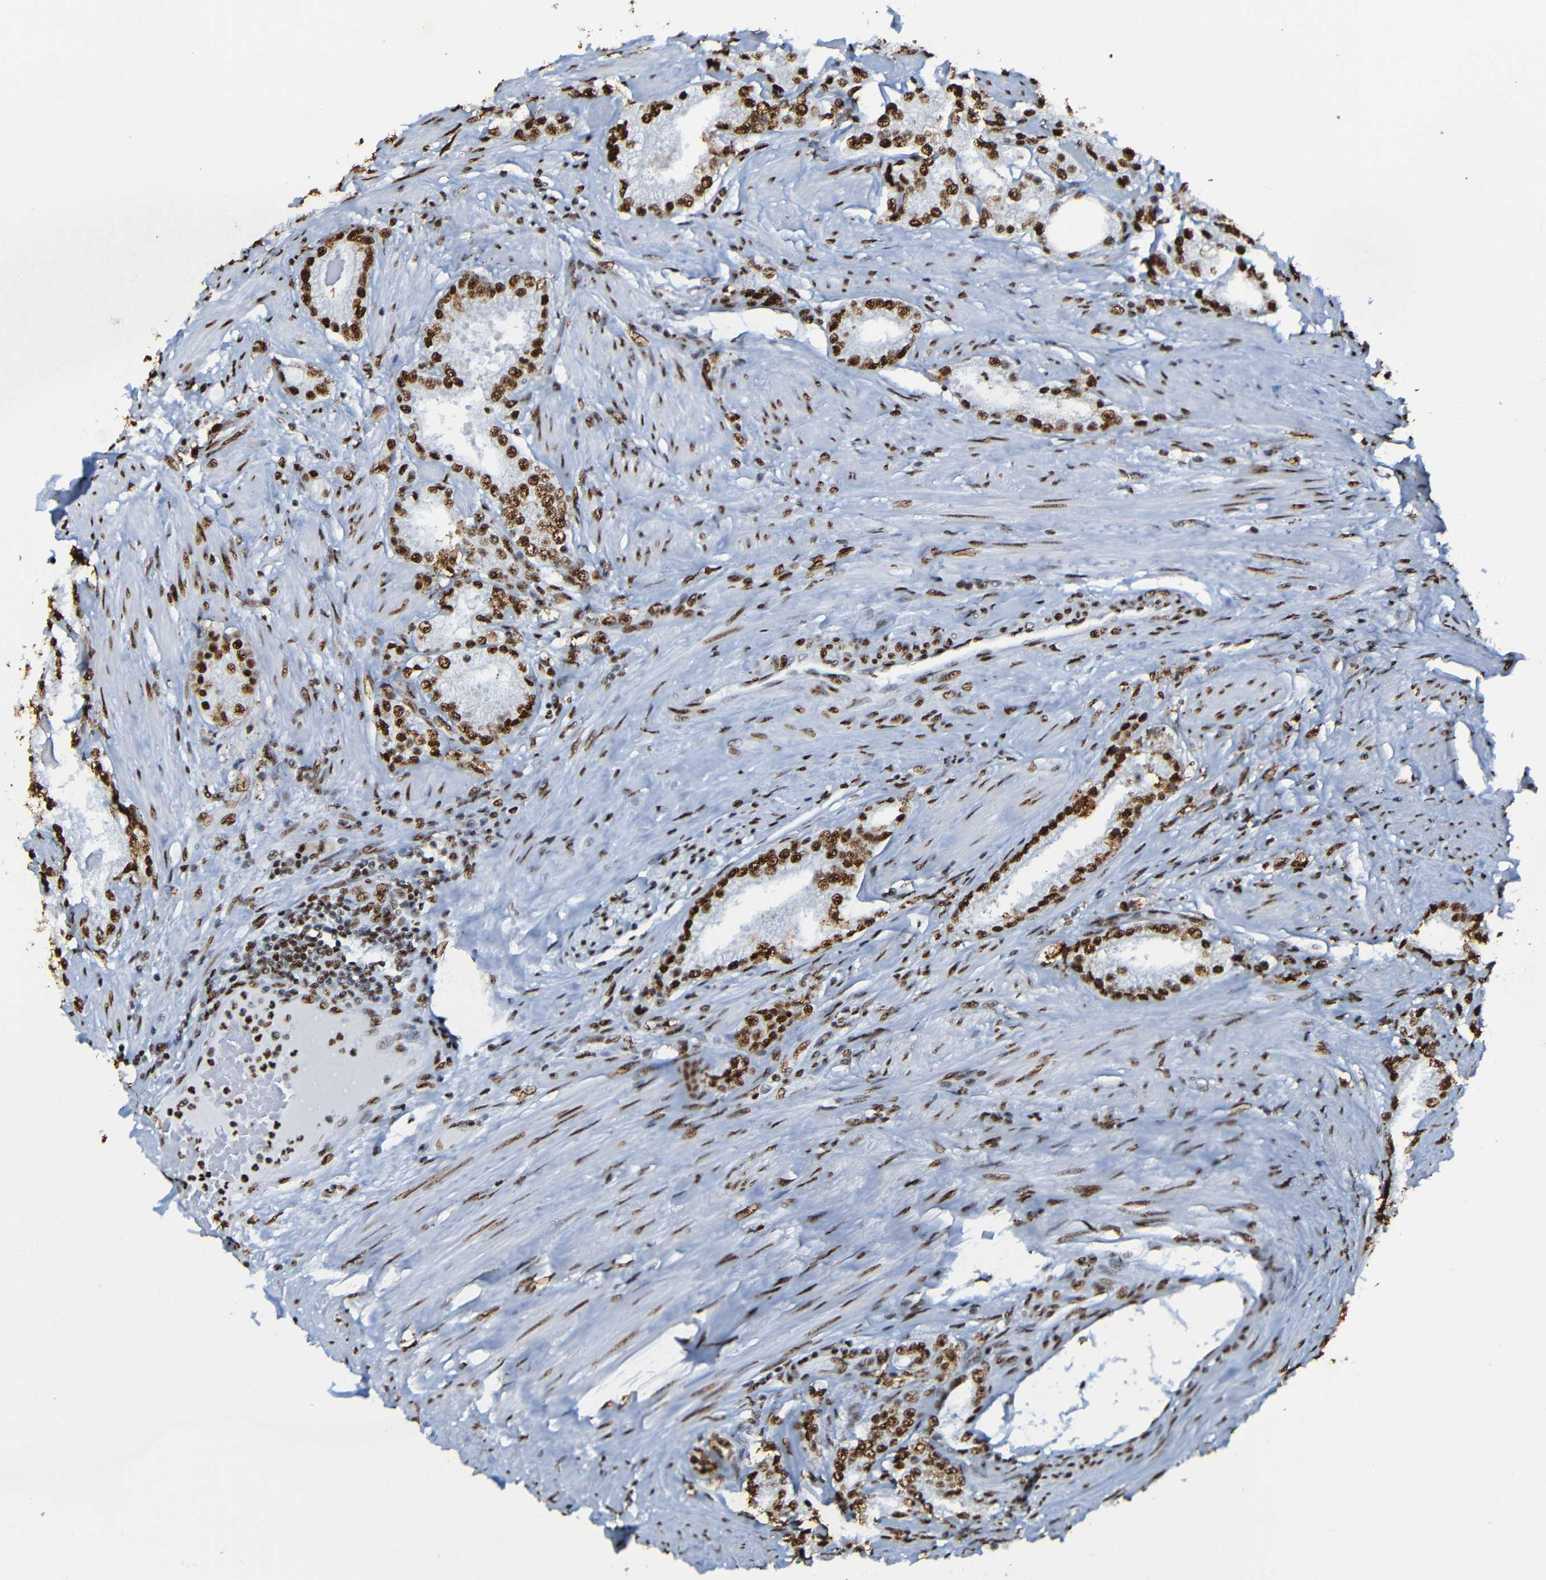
{"staining": {"intensity": "strong", "quantity": ">75%", "location": "nuclear"}, "tissue": "prostate cancer", "cell_type": "Tumor cells", "image_type": "cancer", "snomed": [{"axis": "morphology", "description": "Adenocarcinoma, Low grade"}, {"axis": "topography", "description": "Prostate"}], "caption": "Protein analysis of low-grade adenocarcinoma (prostate) tissue displays strong nuclear staining in about >75% of tumor cells.", "gene": "SRSF3", "patient": {"sex": "male", "age": 63}}